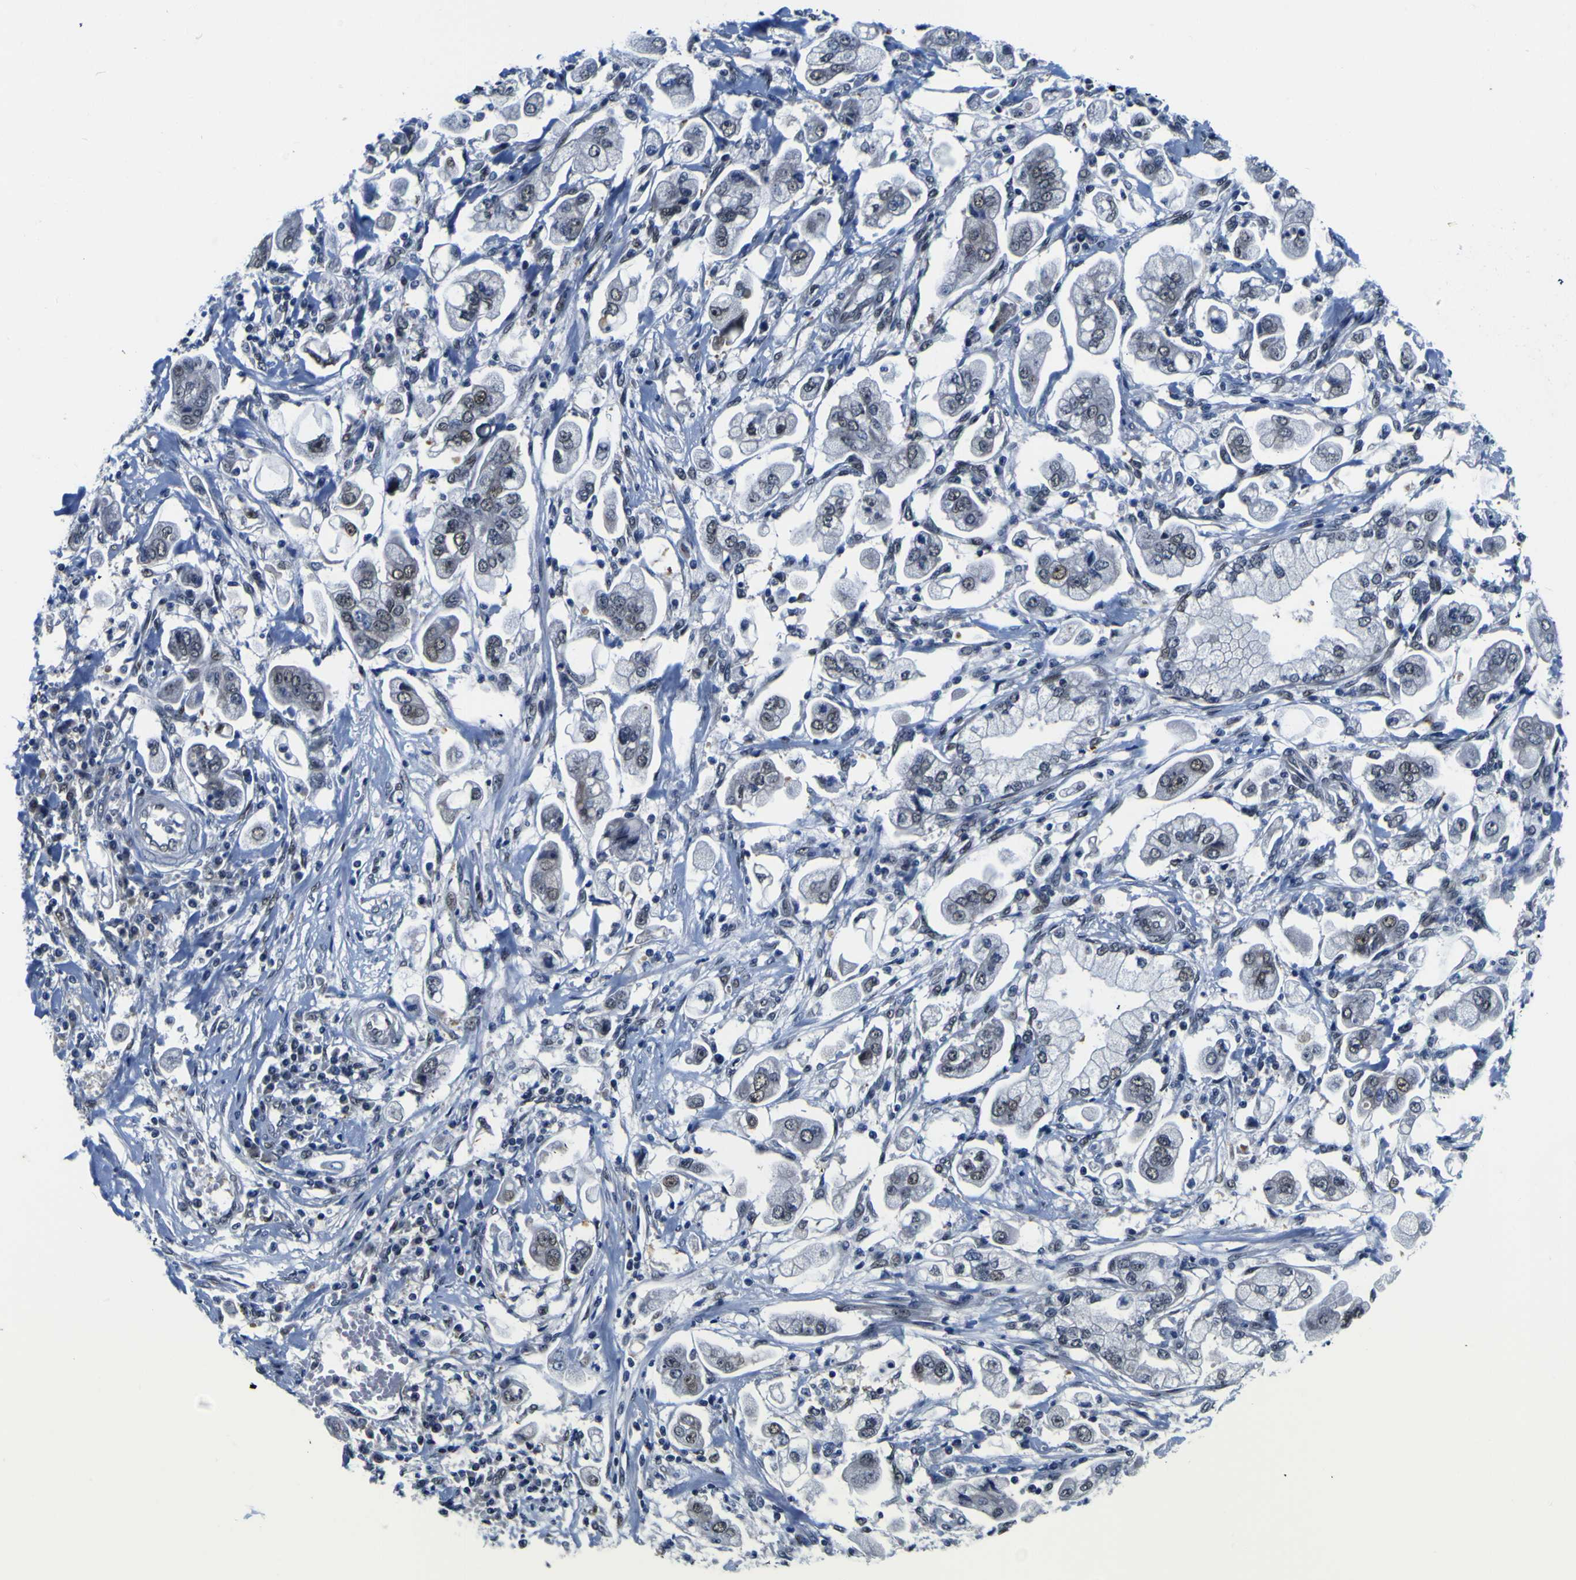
{"staining": {"intensity": "weak", "quantity": "<25%", "location": "nuclear"}, "tissue": "stomach cancer", "cell_type": "Tumor cells", "image_type": "cancer", "snomed": [{"axis": "morphology", "description": "Adenocarcinoma, NOS"}, {"axis": "topography", "description": "Stomach"}], "caption": "The micrograph reveals no significant expression in tumor cells of stomach adenocarcinoma.", "gene": "CUL4B", "patient": {"sex": "male", "age": 62}}